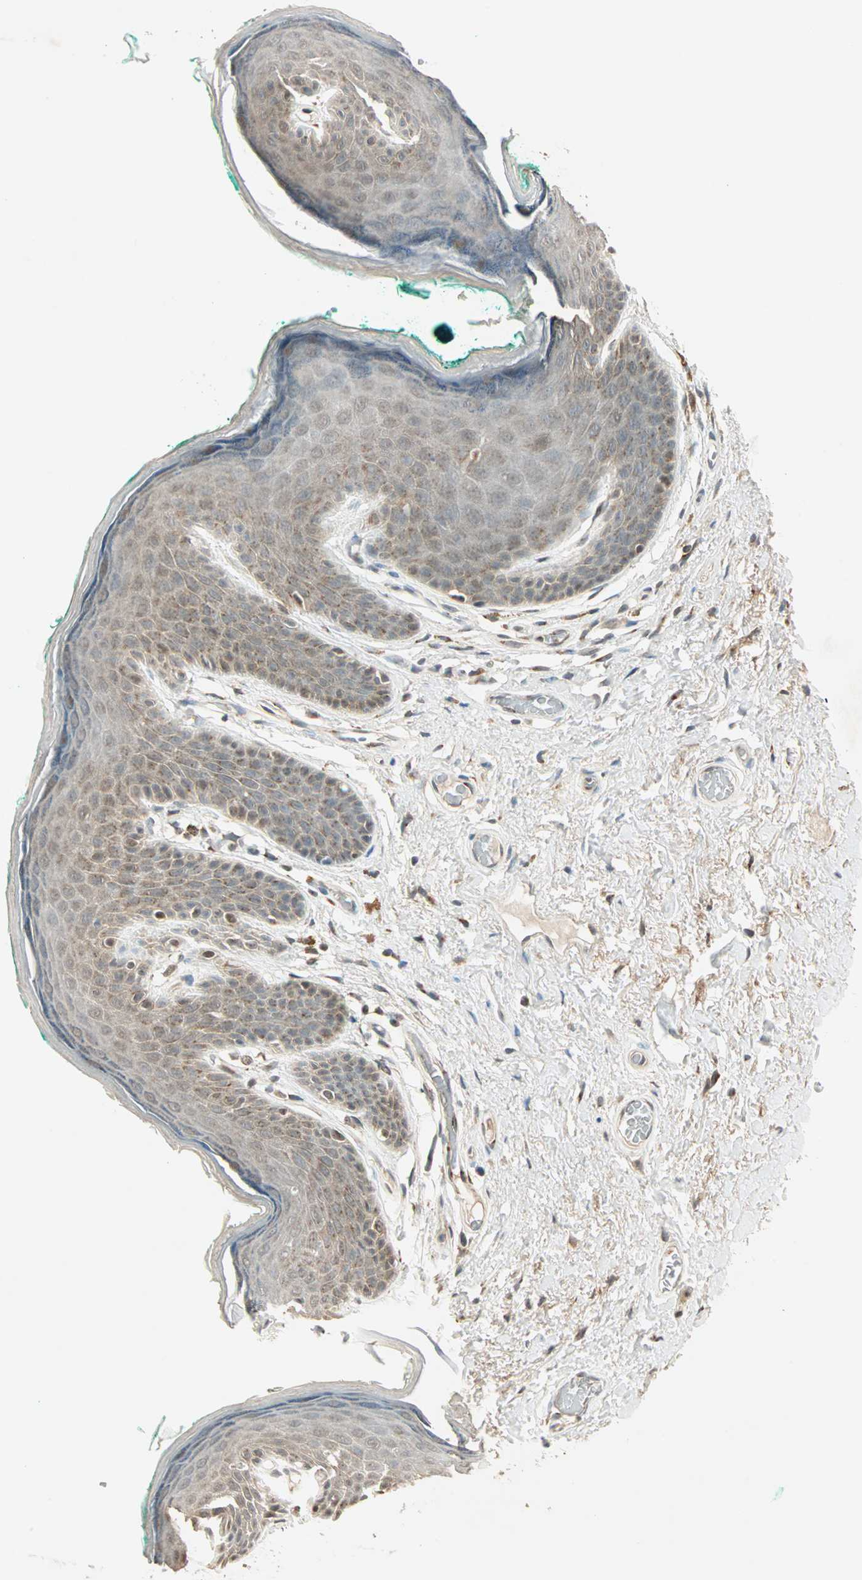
{"staining": {"intensity": "weak", "quantity": "25%-75%", "location": "cytoplasmic/membranous"}, "tissue": "skin", "cell_type": "Epidermal cells", "image_type": "normal", "snomed": [{"axis": "morphology", "description": "Normal tissue, NOS"}, {"axis": "topography", "description": "Anal"}], "caption": "A low amount of weak cytoplasmic/membranous expression is present in approximately 25%-75% of epidermal cells in benign skin. (IHC, brightfield microscopy, high magnification).", "gene": "PRDM2", "patient": {"sex": "male", "age": 74}}